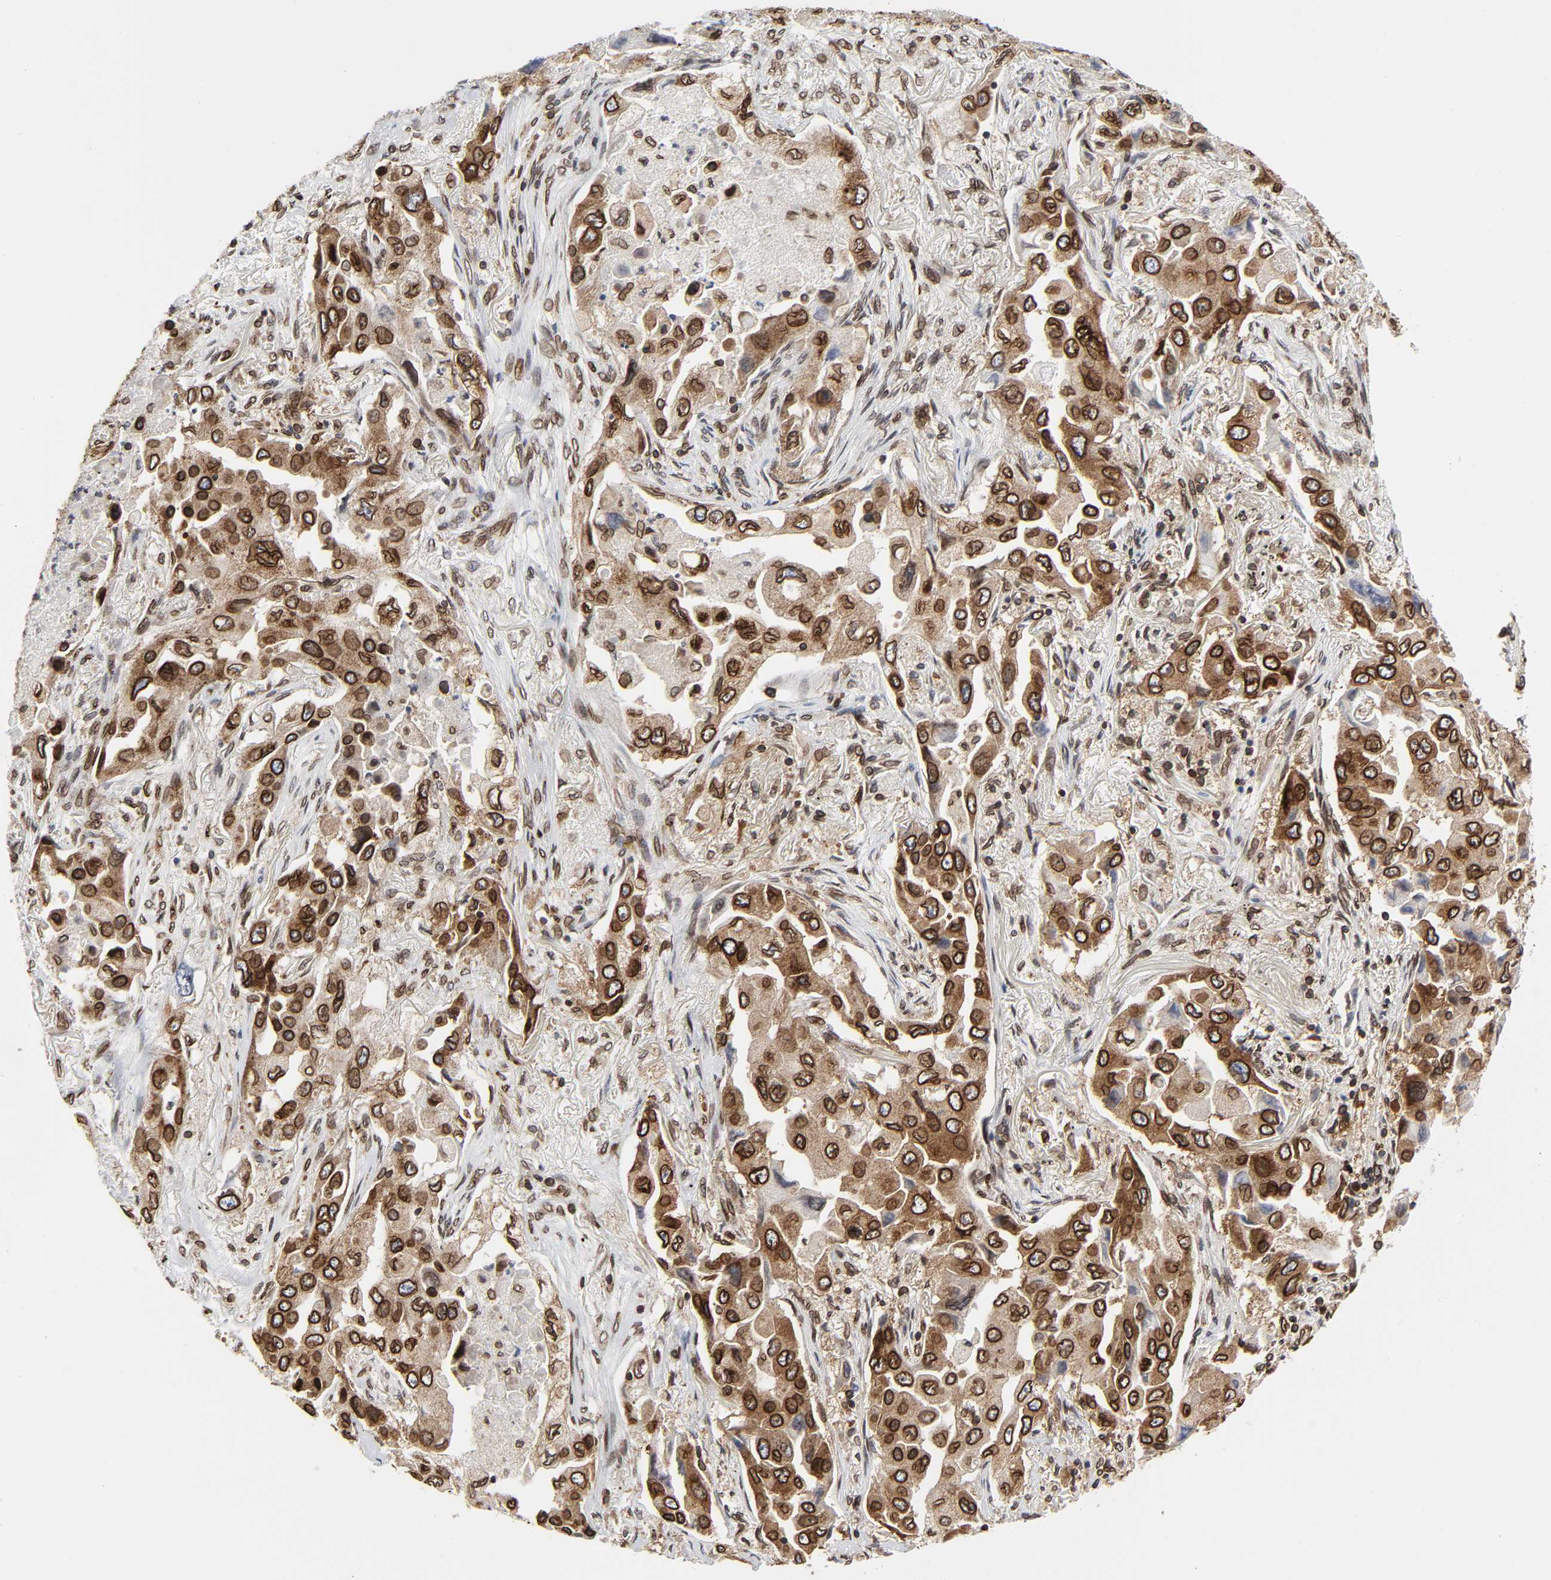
{"staining": {"intensity": "strong", "quantity": ">75%", "location": "cytoplasmic/membranous,nuclear"}, "tissue": "lung cancer", "cell_type": "Tumor cells", "image_type": "cancer", "snomed": [{"axis": "morphology", "description": "Adenocarcinoma, NOS"}, {"axis": "topography", "description": "Lung"}], "caption": "Protein expression analysis of human adenocarcinoma (lung) reveals strong cytoplasmic/membranous and nuclear staining in approximately >75% of tumor cells.", "gene": "RANGAP1", "patient": {"sex": "female", "age": 65}}